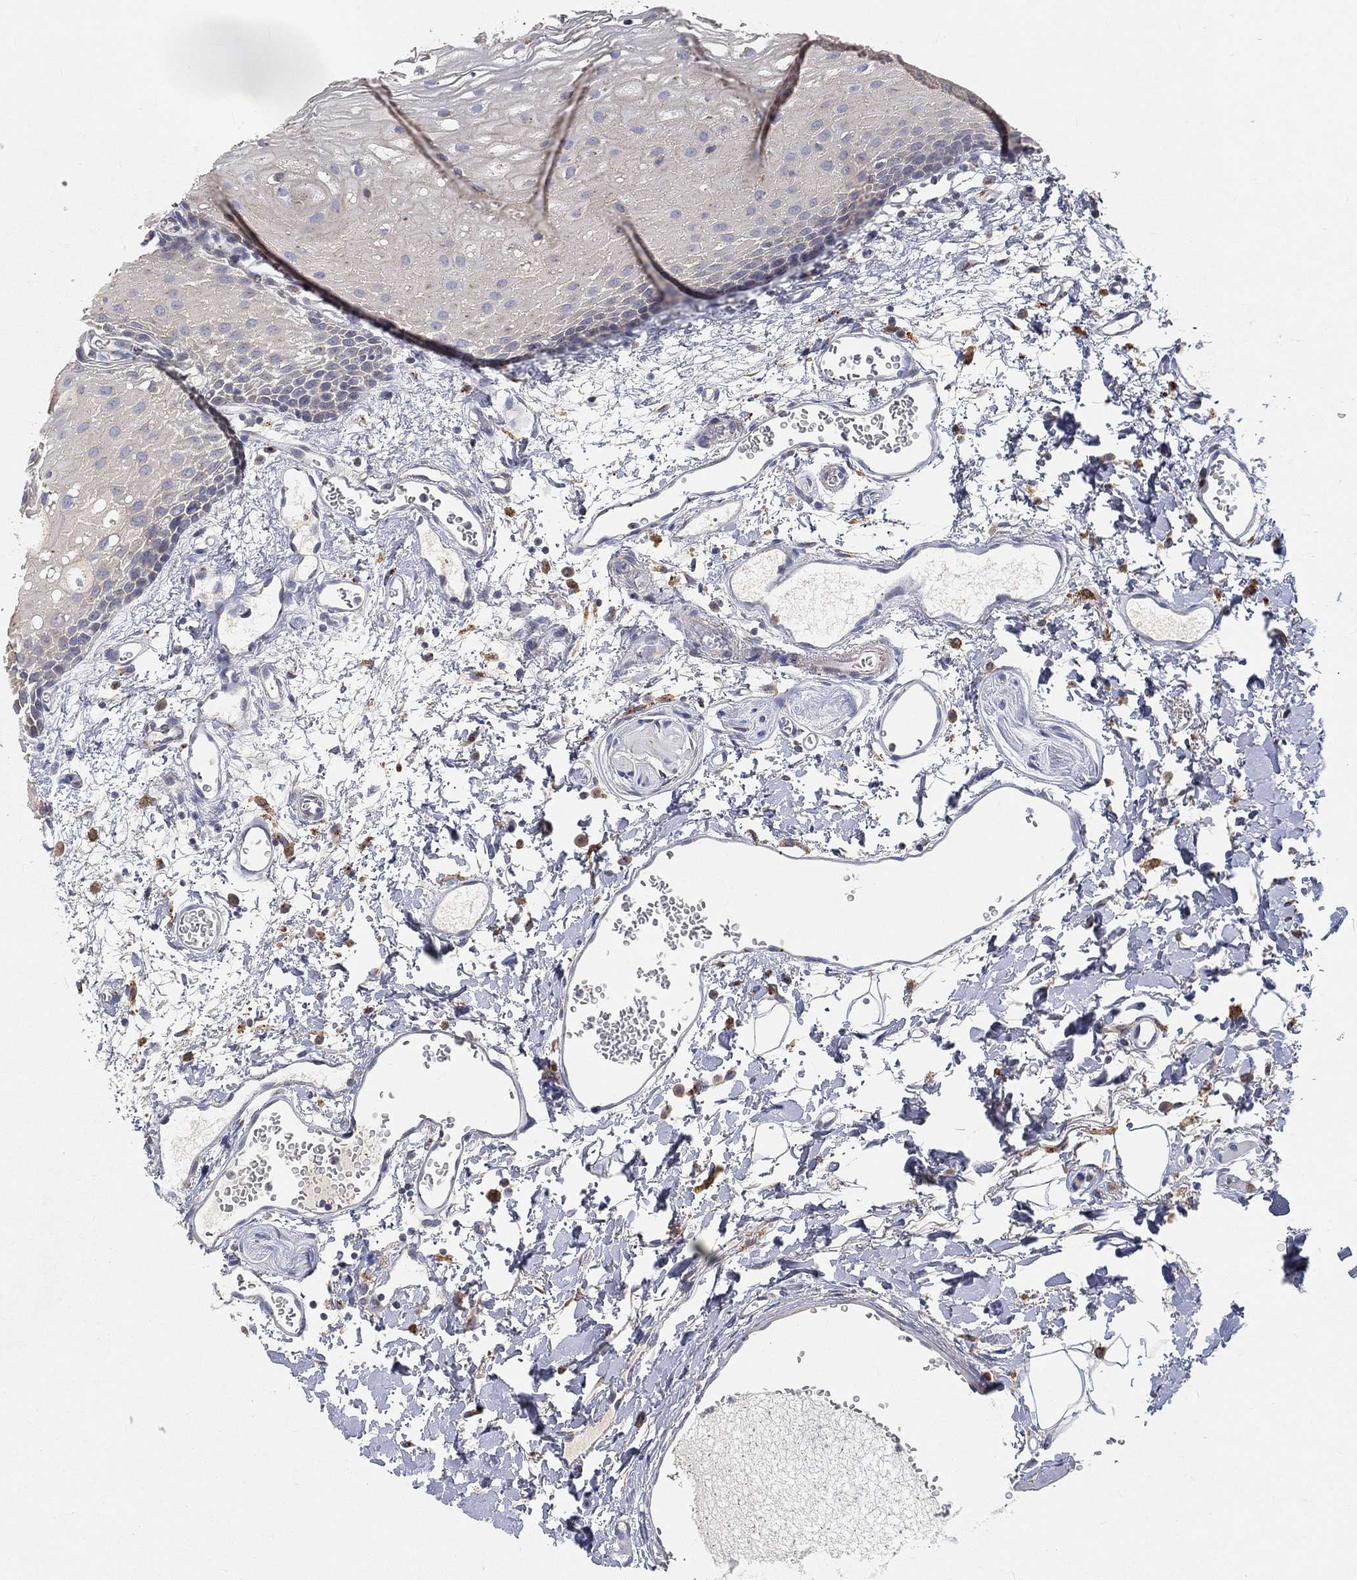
{"staining": {"intensity": "negative", "quantity": "none", "location": "none"}, "tissue": "oral mucosa", "cell_type": "Squamous epithelial cells", "image_type": "normal", "snomed": [{"axis": "morphology", "description": "Normal tissue, NOS"}, {"axis": "morphology", "description": "Squamous cell carcinoma, NOS"}, {"axis": "topography", "description": "Oral tissue"}, {"axis": "topography", "description": "Head-Neck"}], "caption": "The immunohistochemistry (IHC) histopathology image has no significant positivity in squamous epithelial cells of oral mucosa.", "gene": "CTSL", "patient": {"sex": "female", "age": 70}}